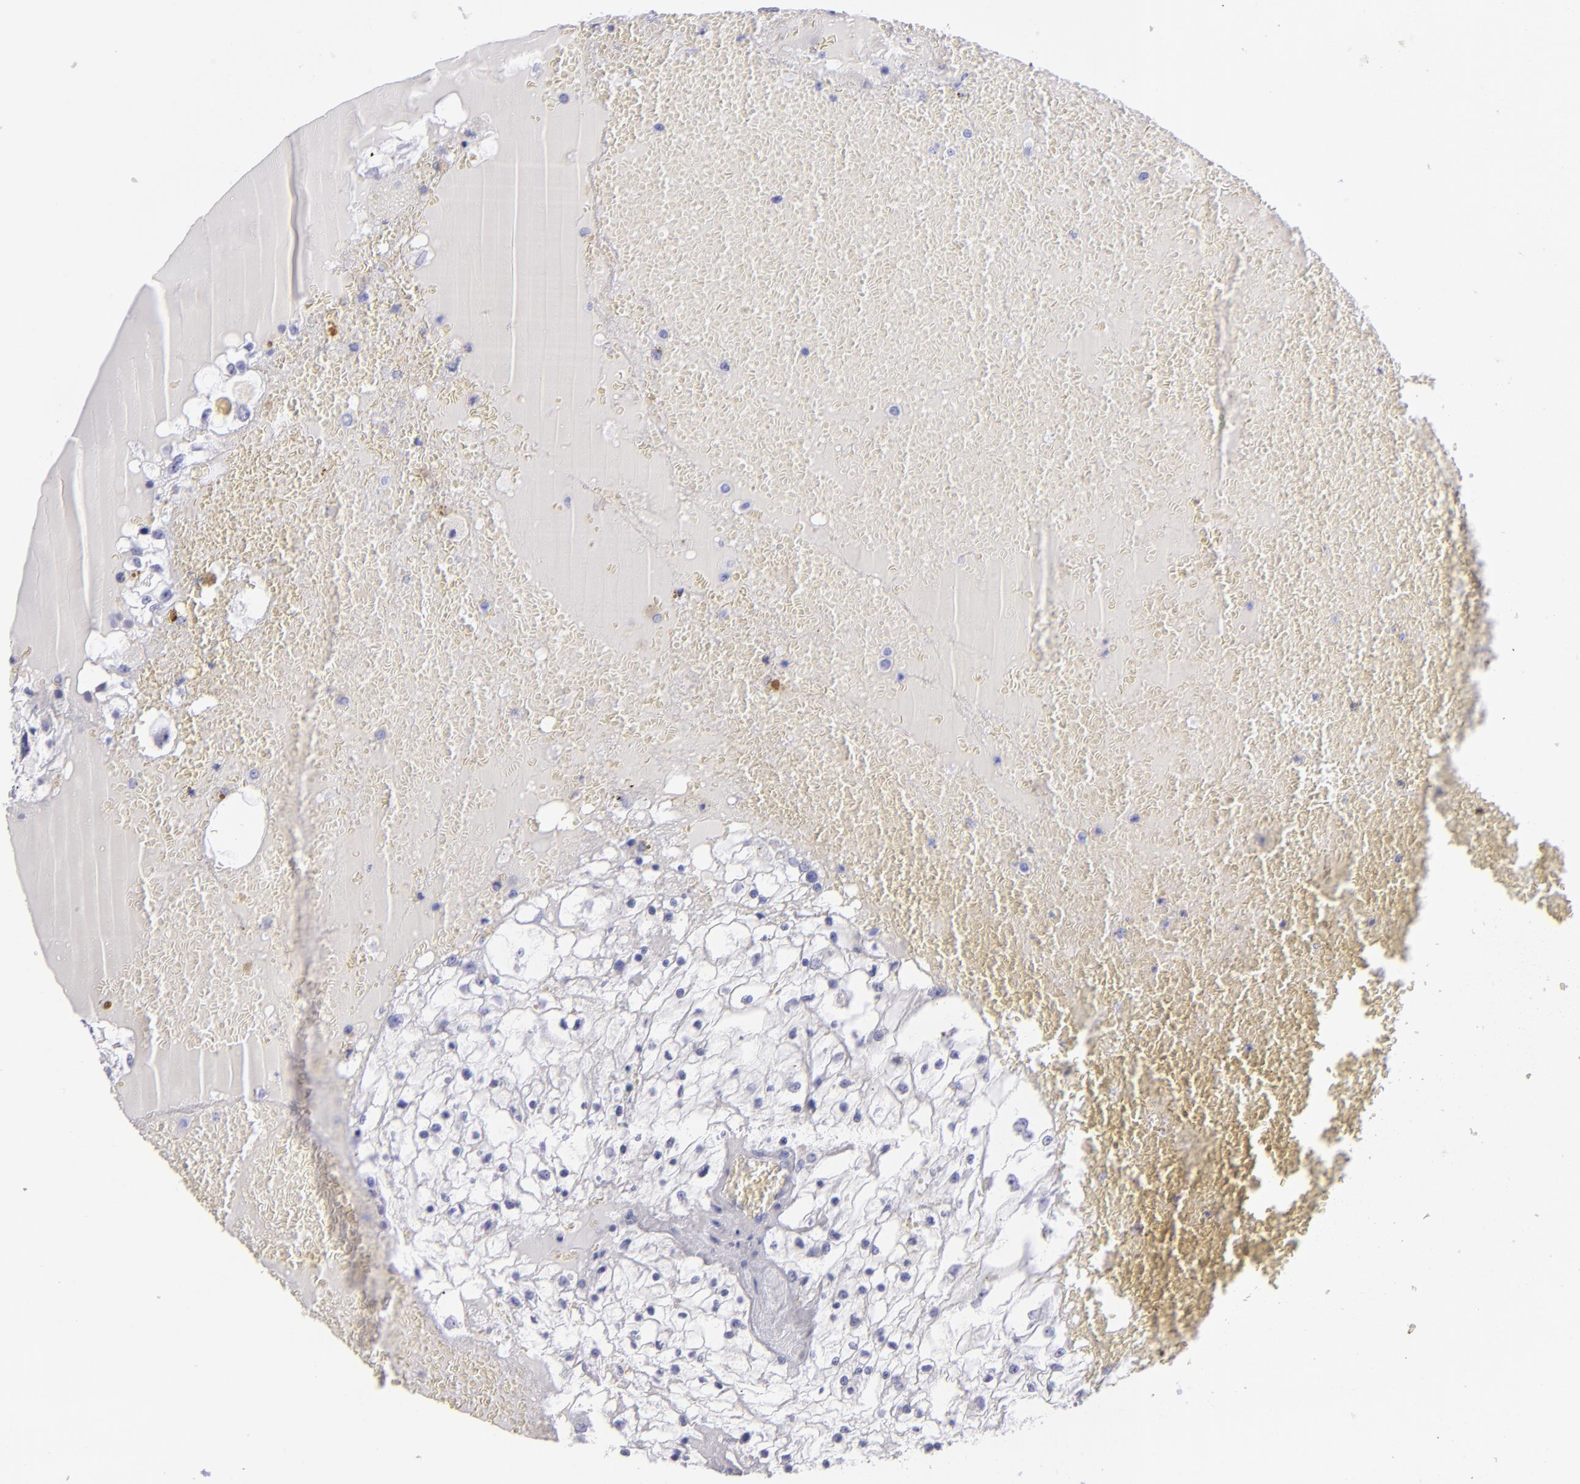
{"staining": {"intensity": "negative", "quantity": "none", "location": "none"}, "tissue": "renal cancer", "cell_type": "Tumor cells", "image_type": "cancer", "snomed": [{"axis": "morphology", "description": "Adenocarcinoma, NOS"}, {"axis": "topography", "description": "Kidney"}], "caption": "Immunohistochemistry (IHC) of human renal cancer displays no staining in tumor cells.", "gene": "PVALB", "patient": {"sex": "male", "age": 61}}